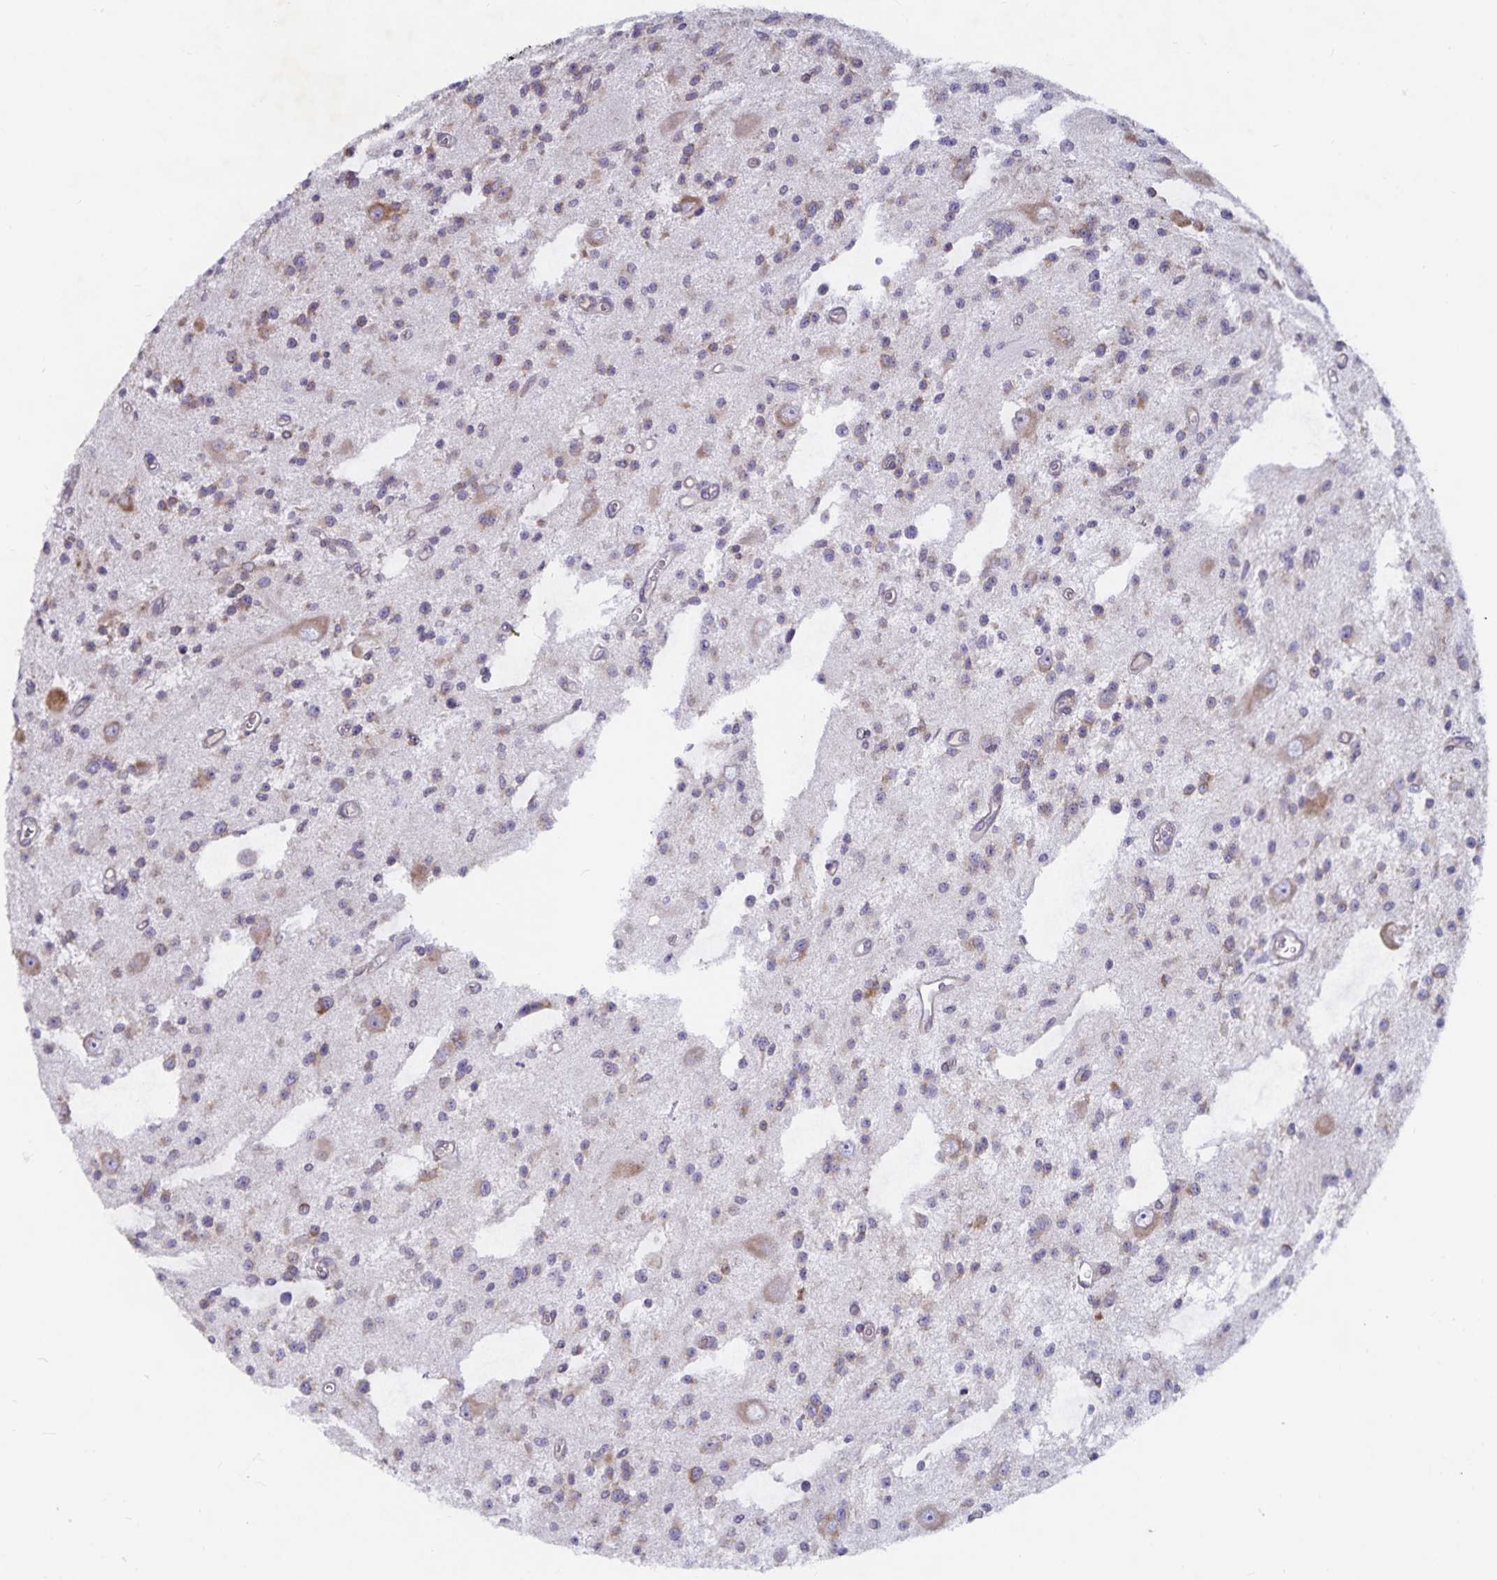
{"staining": {"intensity": "moderate", "quantity": "25%-75%", "location": "cytoplasmic/membranous"}, "tissue": "glioma", "cell_type": "Tumor cells", "image_type": "cancer", "snomed": [{"axis": "morphology", "description": "Glioma, malignant, Low grade"}, {"axis": "topography", "description": "Brain"}], "caption": "Low-grade glioma (malignant) stained with a brown dye reveals moderate cytoplasmic/membranous positive expression in approximately 25%-75% of tumor cells.", "gene": "FAM120A", "patient": {"sex": "male", "age": 43}}